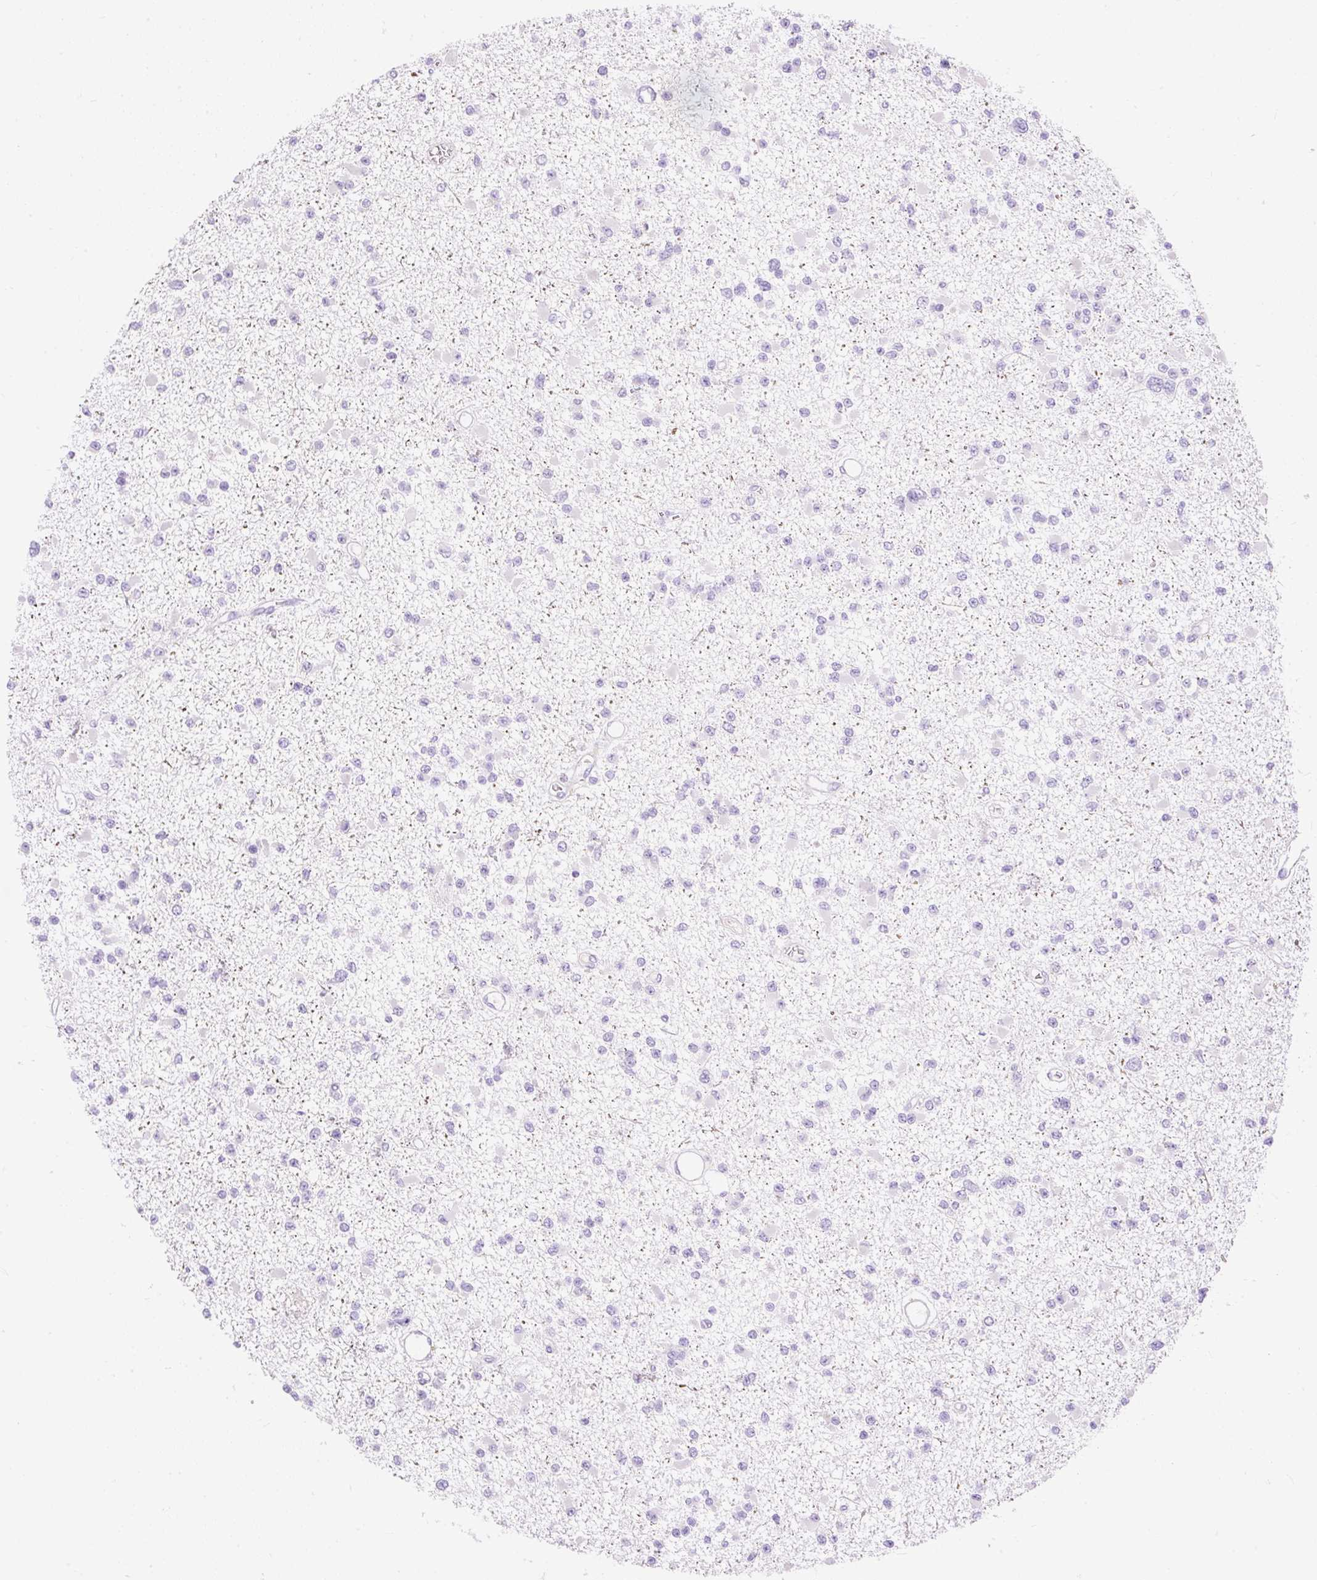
{"staining": {"intensity": "negative", "quantity": "none", "location": "none"}, "tissue": "glioma", "cell_type": "Tumor cells", "image_type": "cancer", "snomed": [{"axis": "morphology", "description": "Glioma, malignant, Low grade"}, {"axis": "topography", "description": "Brain"}], "caption": "DAB immunohistochemical staining of human glioma shows no significant expression in tumor cells.", "gene": "HEXB", "patient": {"sex": "female", "age": 22}}